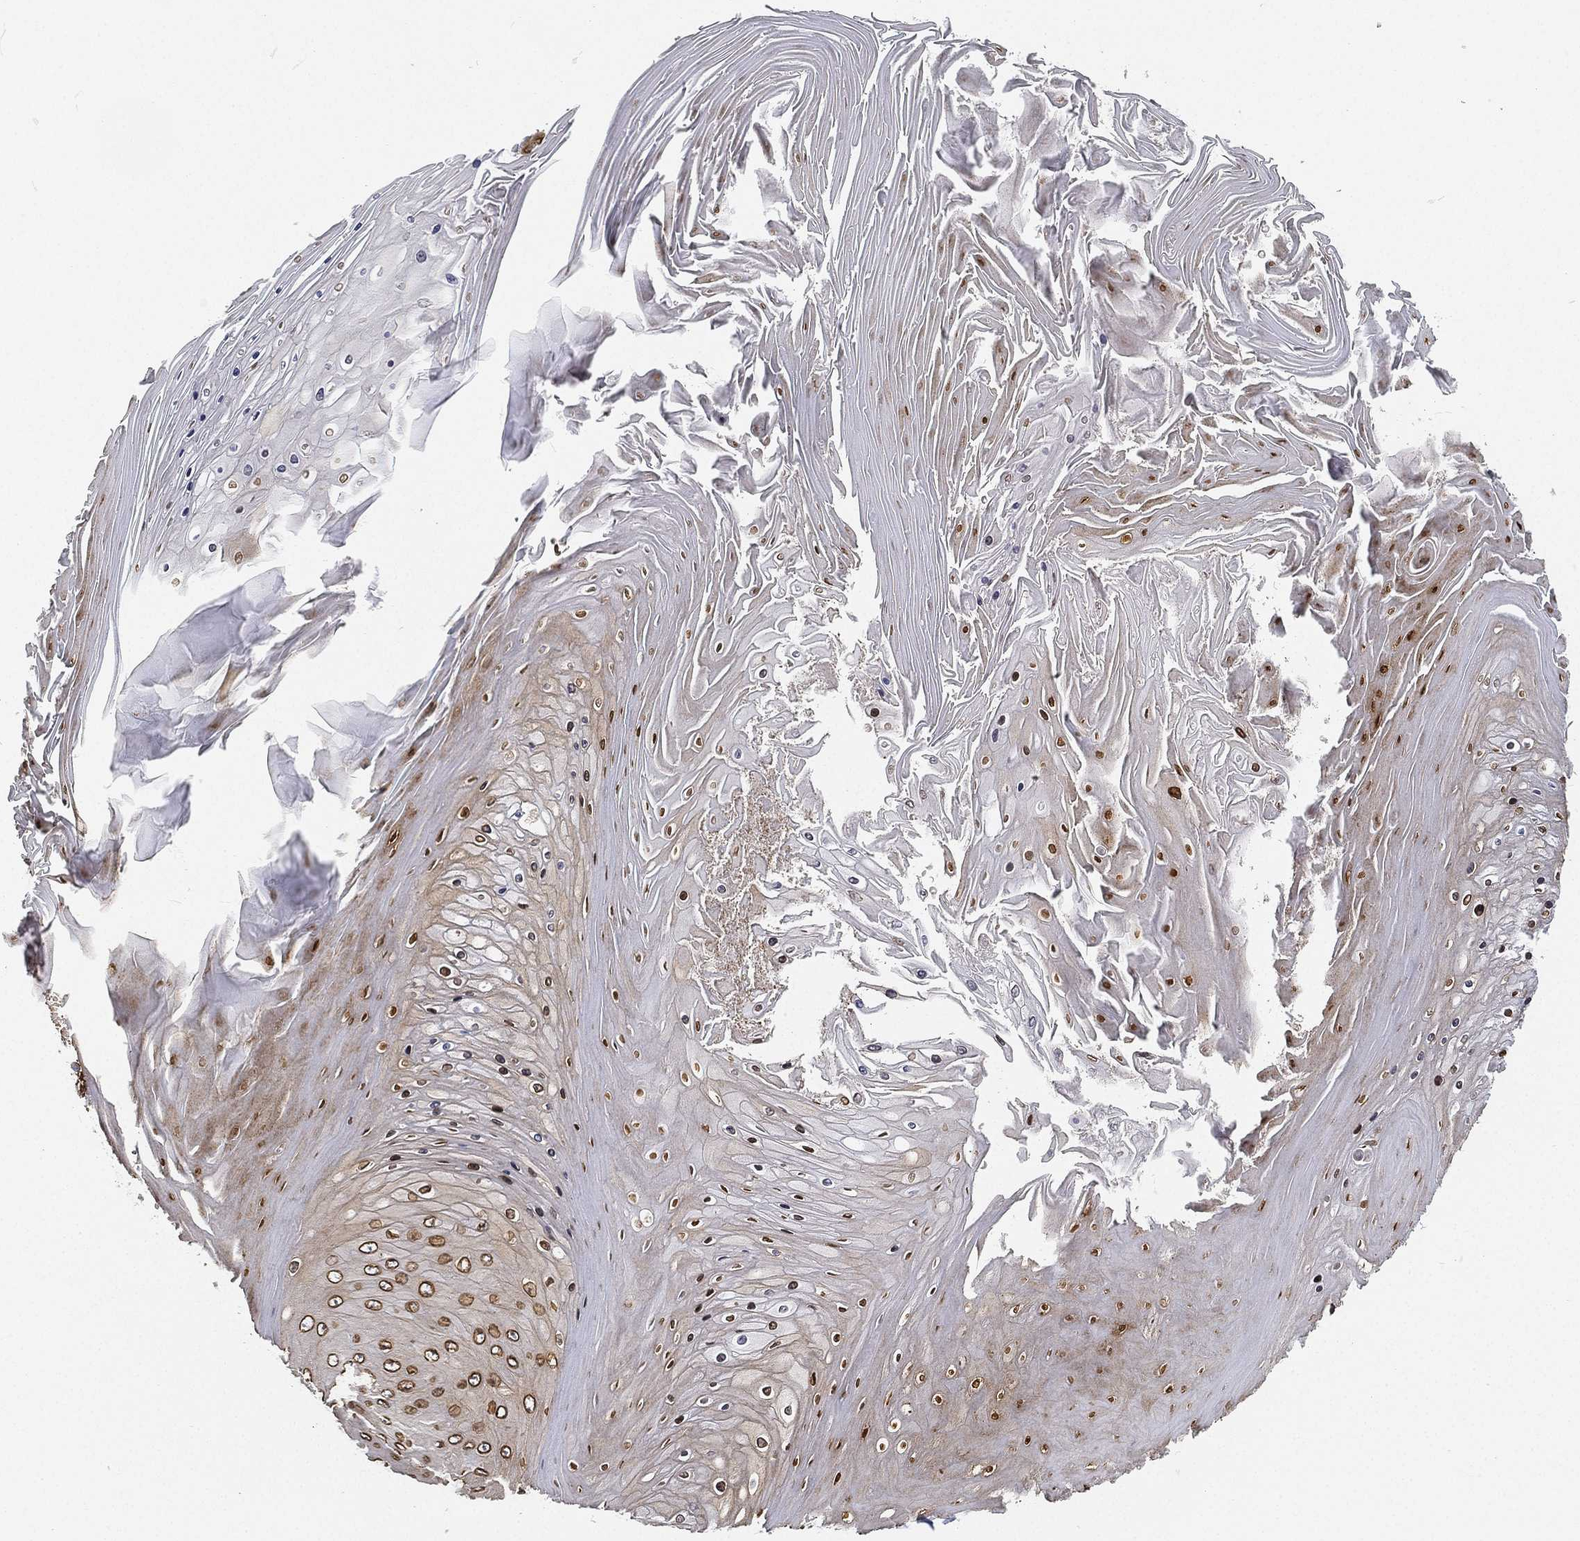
{"staining": {"intensity": "strong", "quantity": ">75%", "location": "cytoplasmic/membranous,nuclear"}, "tissue": "skin cancer", "cell_type": "Tumor cells", "image_type": "cancer", "snomed": [{"axis": "morphology", "description": "Squamous cell carcinoma, NOS"}, {"axis": "topography", "description": "Skin"}], "caption": "Skin cancer (squamous cell carcinoma) stained for a protein reveals strong cytoplasmic/membranous and nuclear positivity in tumor cells.", "gene": "PALB2", "patient": {"sex": "male", "age": 62}}